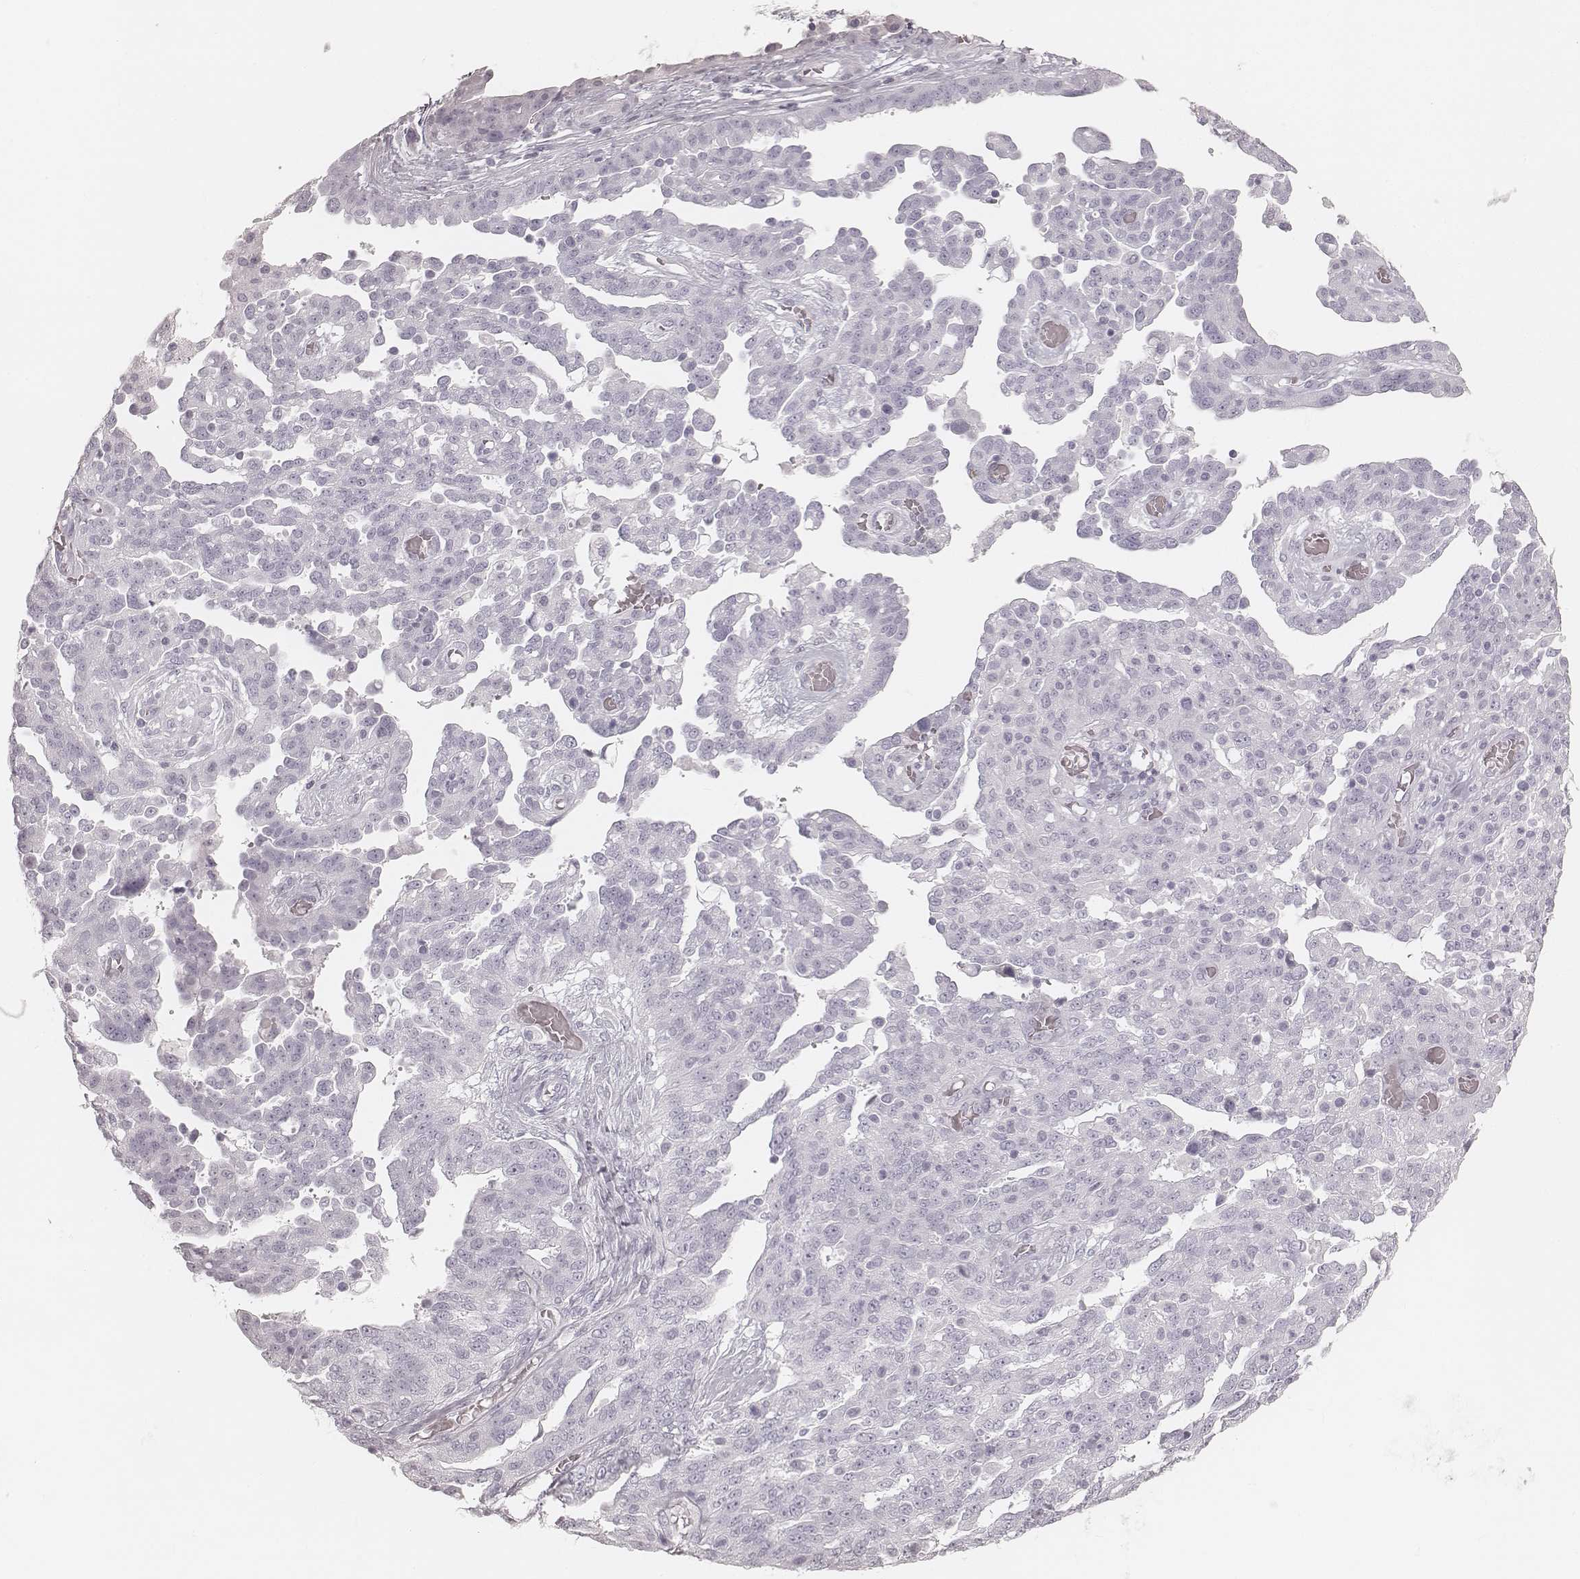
{"staining": {"intensity": "negative", "quantity": "none", "location": "none"}, "tissue": "ovarian cancer", "cell_type": "Tumor cells", "image_type": "cancer", "snomed": [{"axis": "morphology", "description": "Cystadenocarcinoma, serous, NOS"}, {"axis": "topography", "description": "Ovary"}], "caption": "Ovarian cancer (serous cystadenocarcinoma) was stained to show a protein in brown. There is no significant positivity in tumor cells.", "gene": "KRT72", "patient": {"sex": "female", "age": 67}}